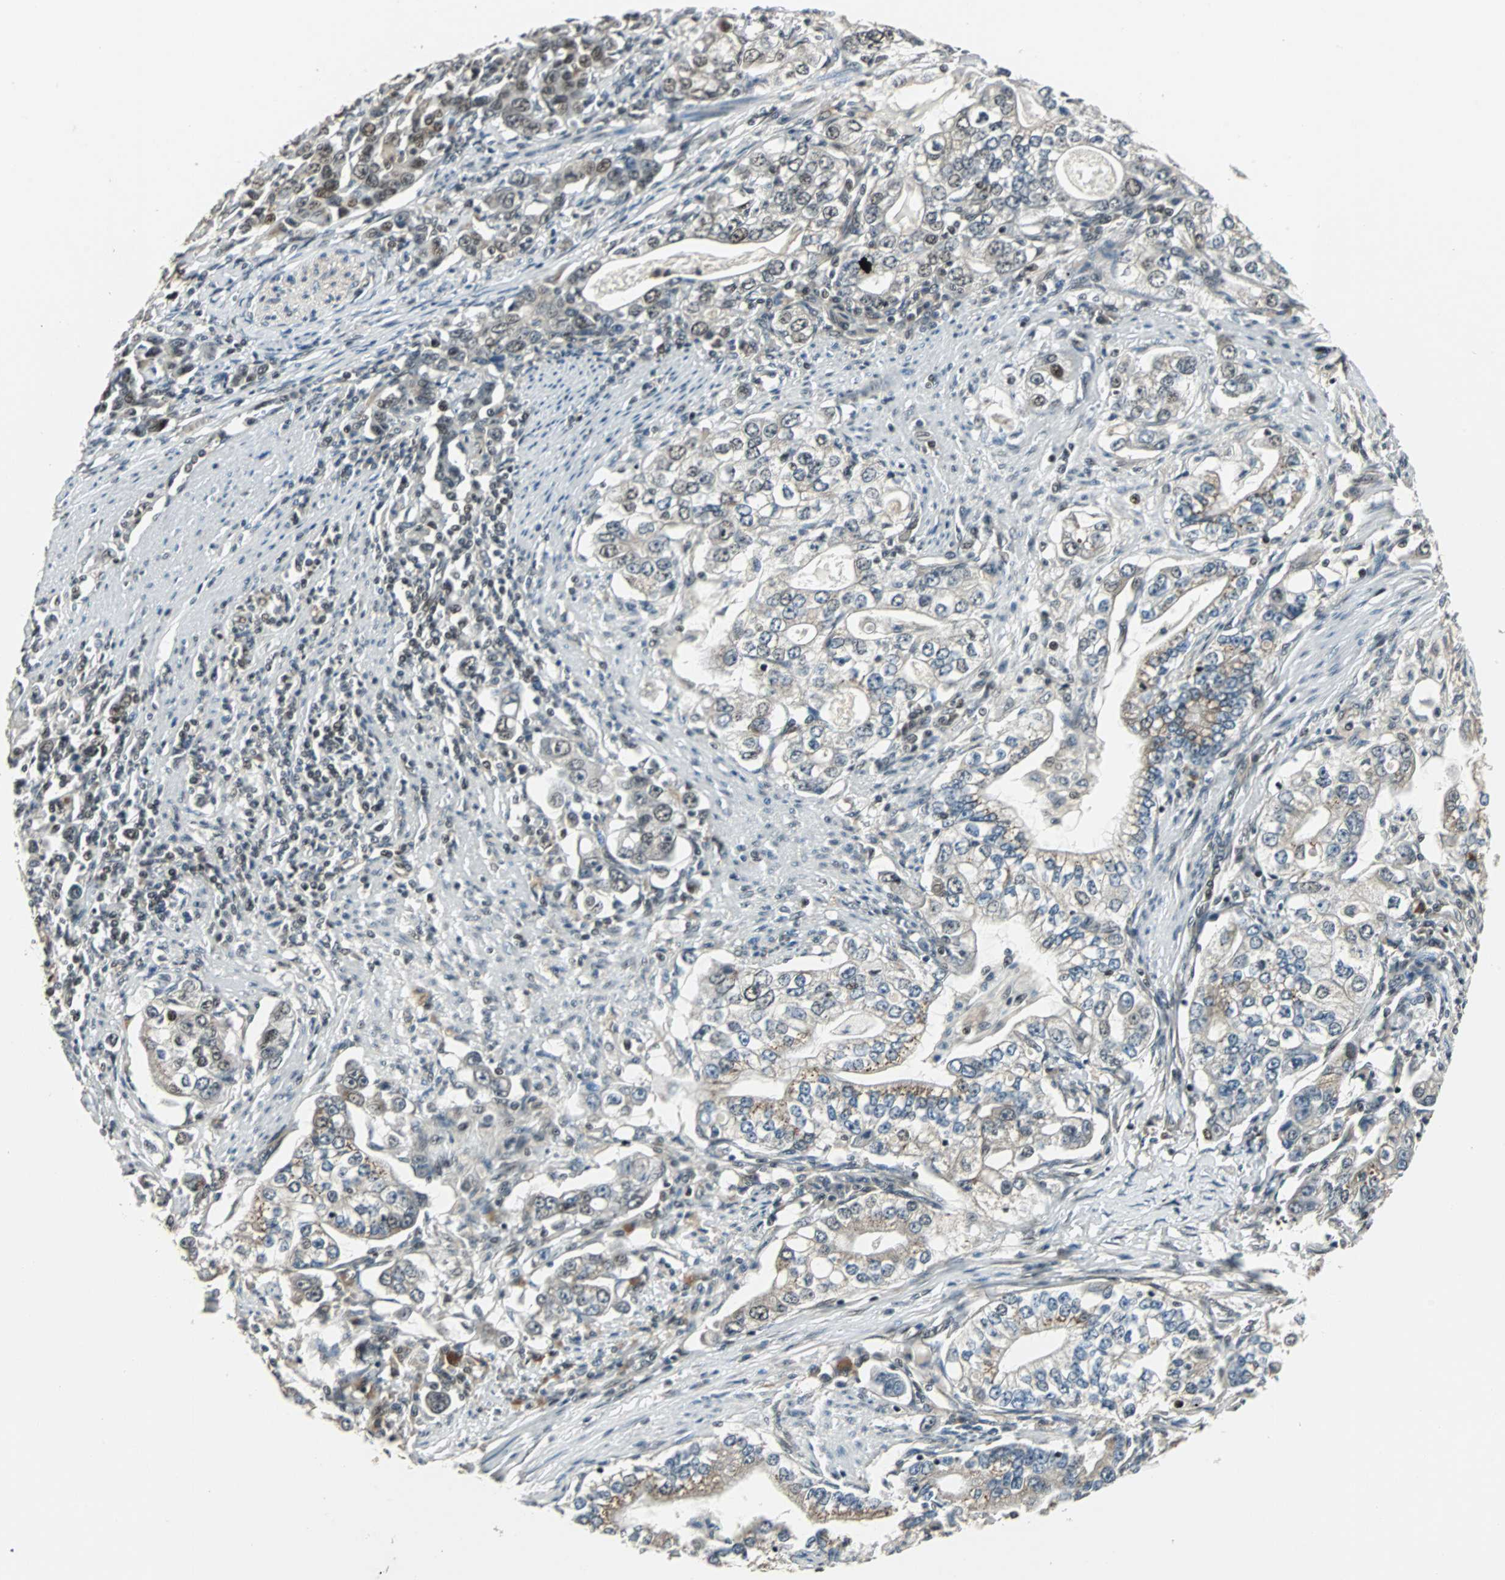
{"staining": {"intensity": "moderate", "quantity": "25%-75%", "location": "cytoplasmic/membranous,nuclear"}, "tissue": "stomach cancer", "cell_type": "Tumor cells", "image_type": "cancer", "snomed": [{"axis": "morphology", "description": "Adenocarcinoma, NOS"}, {"axis": "topography", "description": "Stomach, lower"}], "caption": "High-magnification brightfield microscopy of adenocarcinoma (stomach) stained with DAB (brown) and counterstained with hematoxylin (blue). tumor cells exhibit moderate cytoplasmic/membranous and nuclear positivity is appreciated in approximately25%-75% of cells.", "gene": "MED4", "patient": {"sex": "female", "age": 72}}